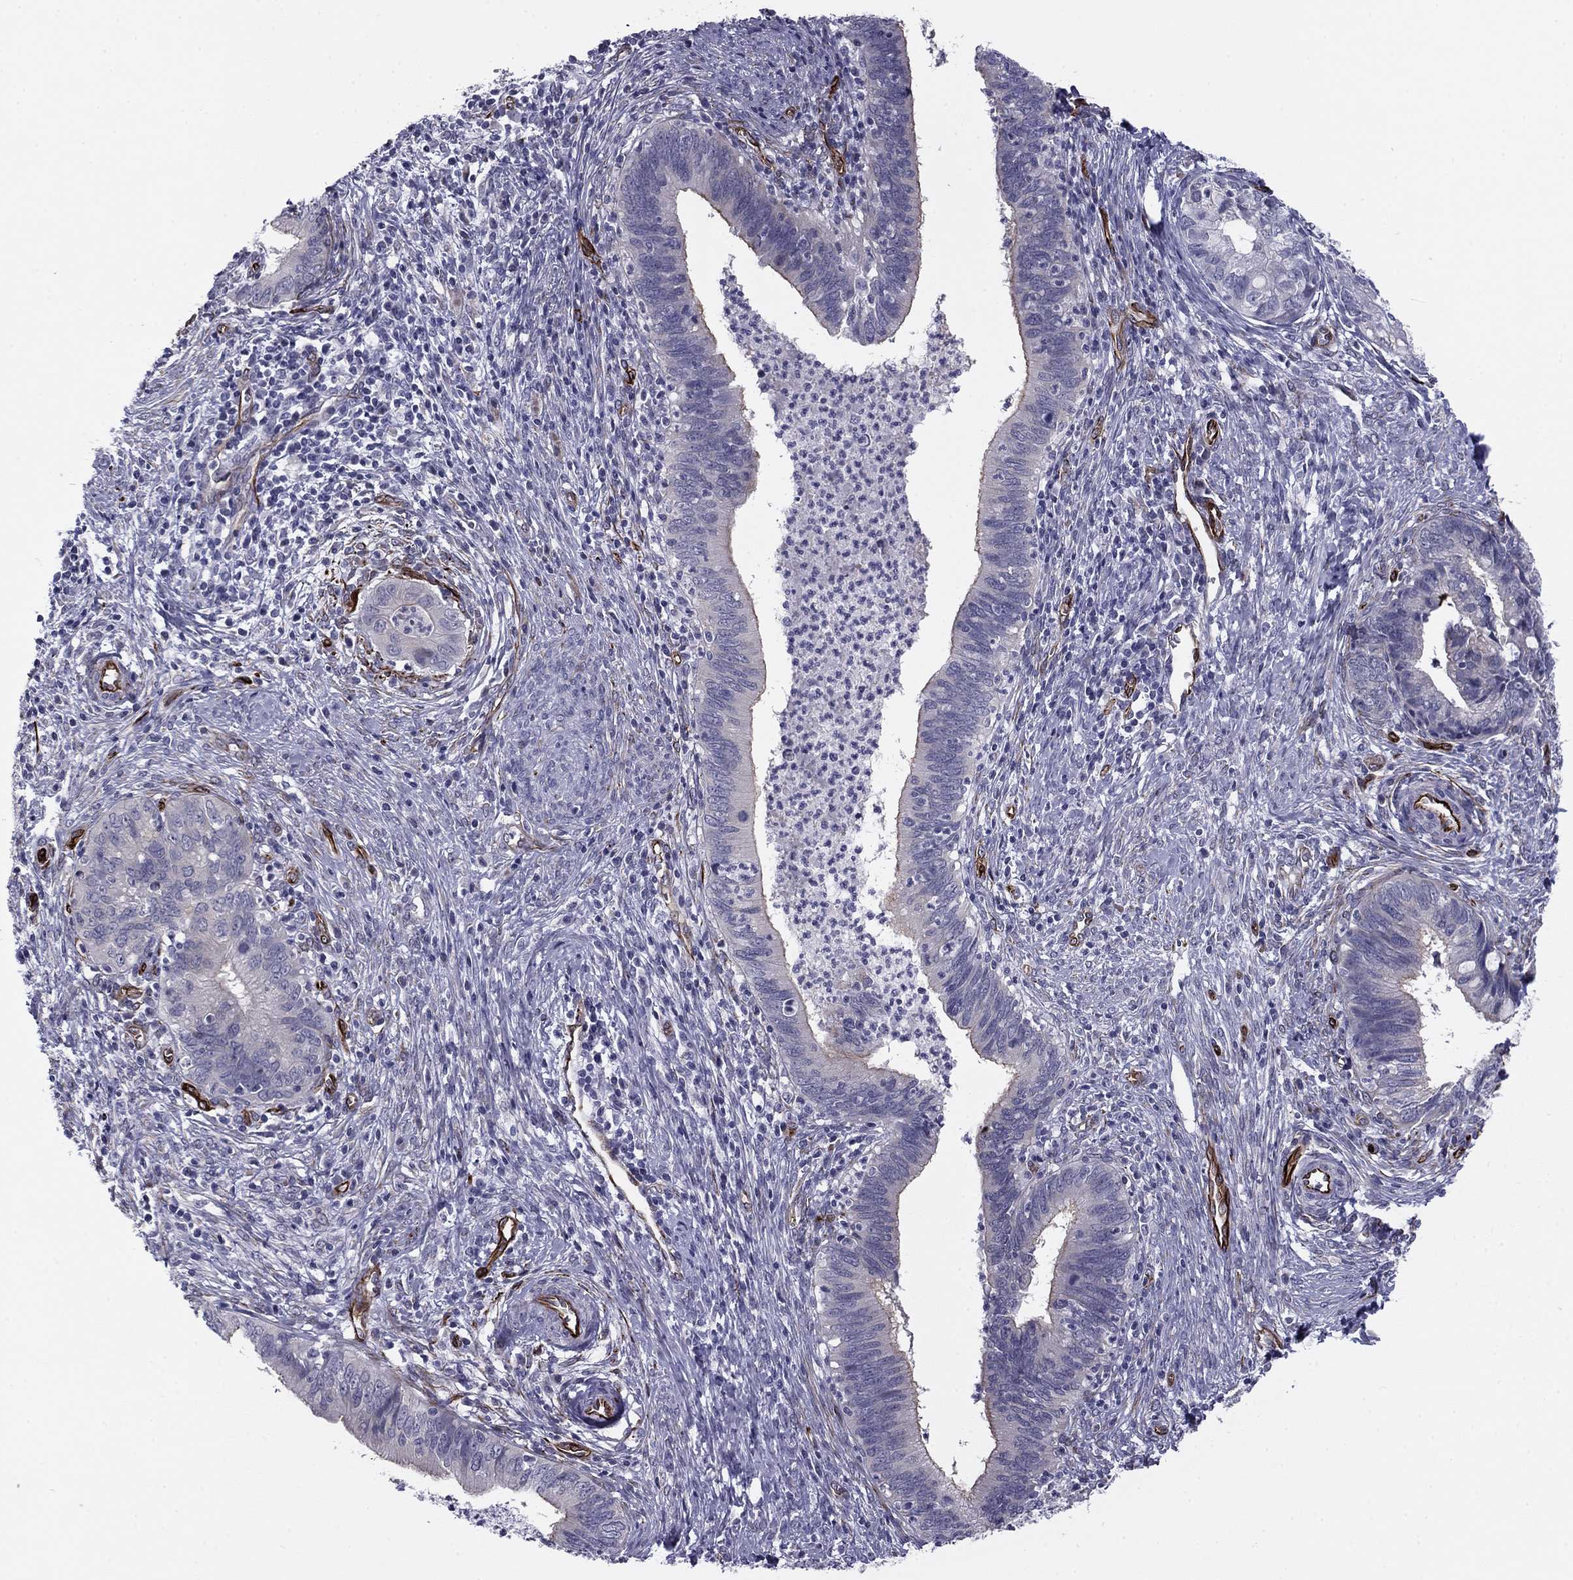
{"staining": {"intensity": "negative", "quantity": "none", "location": "none"}, "tissue": "cervical cancer", "cell_type": "Tumor cells", "image_type": "cancer", "snomed": [{"axis": "morphology", "description": "Adenocarcinoma, NOS"}, {"axis": "topography", "description": "Cervix"}], "caption": "High power microscopy histopathology image of an immunohistochemistry (IHC) image of cervical cancer, revealing no significant staining in tumor cells.", "gene": "ANKS4B", "patient": {"sex": "female", "age": 42}}